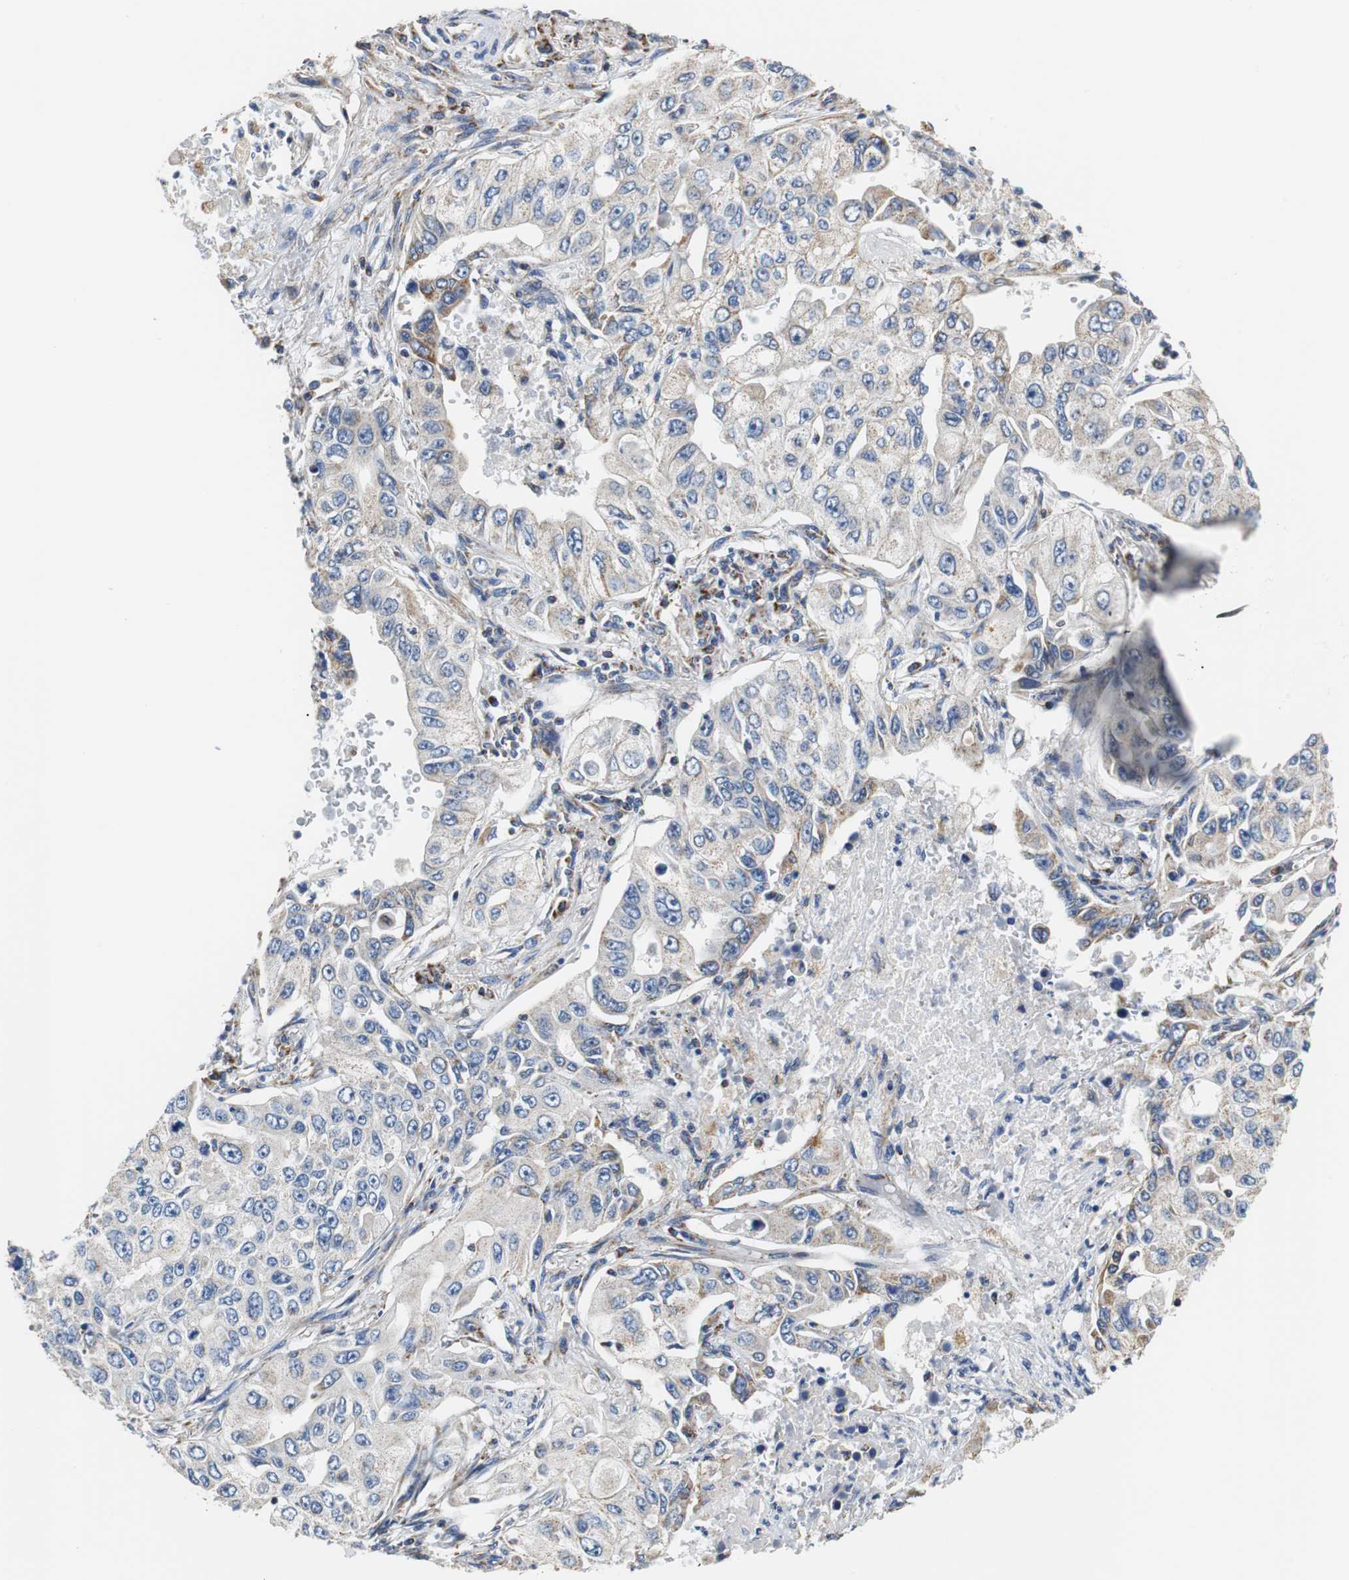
{"staining": {"intensity": "negative", "quantity": "none", "location": "none"}, "tissue": "lung cancer", "cell_type": "Tumor cells", "image_type": "cancer", "snomed": [{"axis": "morphology", "description": "Adenocarcinoma, NOS"}, {"axis": "topography", "description": "Lung"}], "caption": "The photomicrograph demonstrates no significant staining in tumor cells of lung cancer. Brightfield microscopy of immunohistochemistry stained with DAB (brown) and hematoxylin (blue), captured at high magnification.", "gene": "PCK1", "patient": {"sex": "male", "age": 84}}